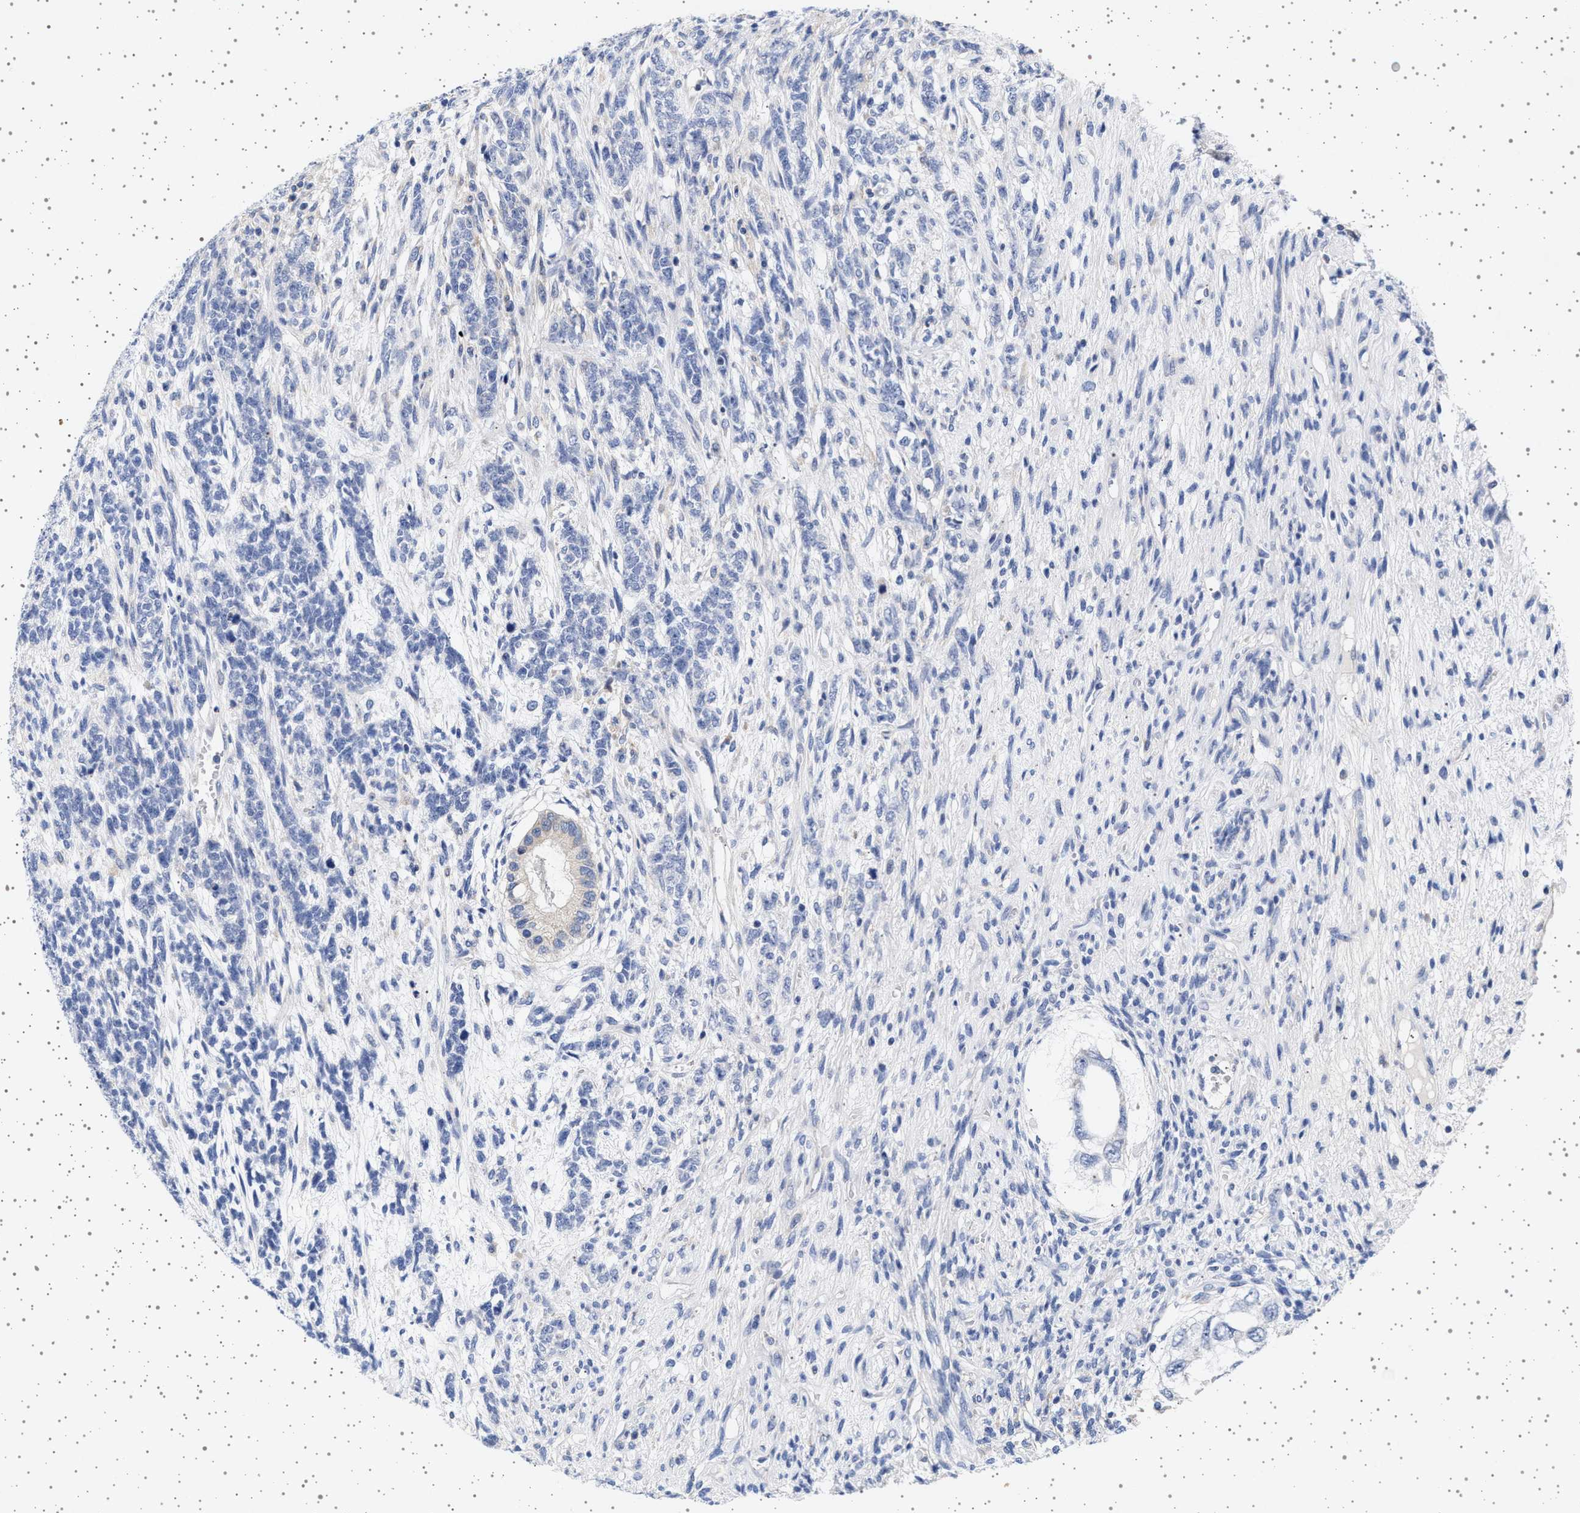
{"staining": {"intensity": "negative", "quantity": "none", "location": "none"}, "tissue": "testis cancer", "cell_type": "Tumor cells", "image_type": "cancer", "snomed": [{"axis": "morphology", "description": "Seminoma, NOS"}, {"axis": "topography", "description": "Testis"}], "caption": "Immunohistochemical staining of human testis seminoma displays no significant positivity in tumor cells.", "gene": "TRMT10B", "patient": {"sex": "male", "age": 28}}